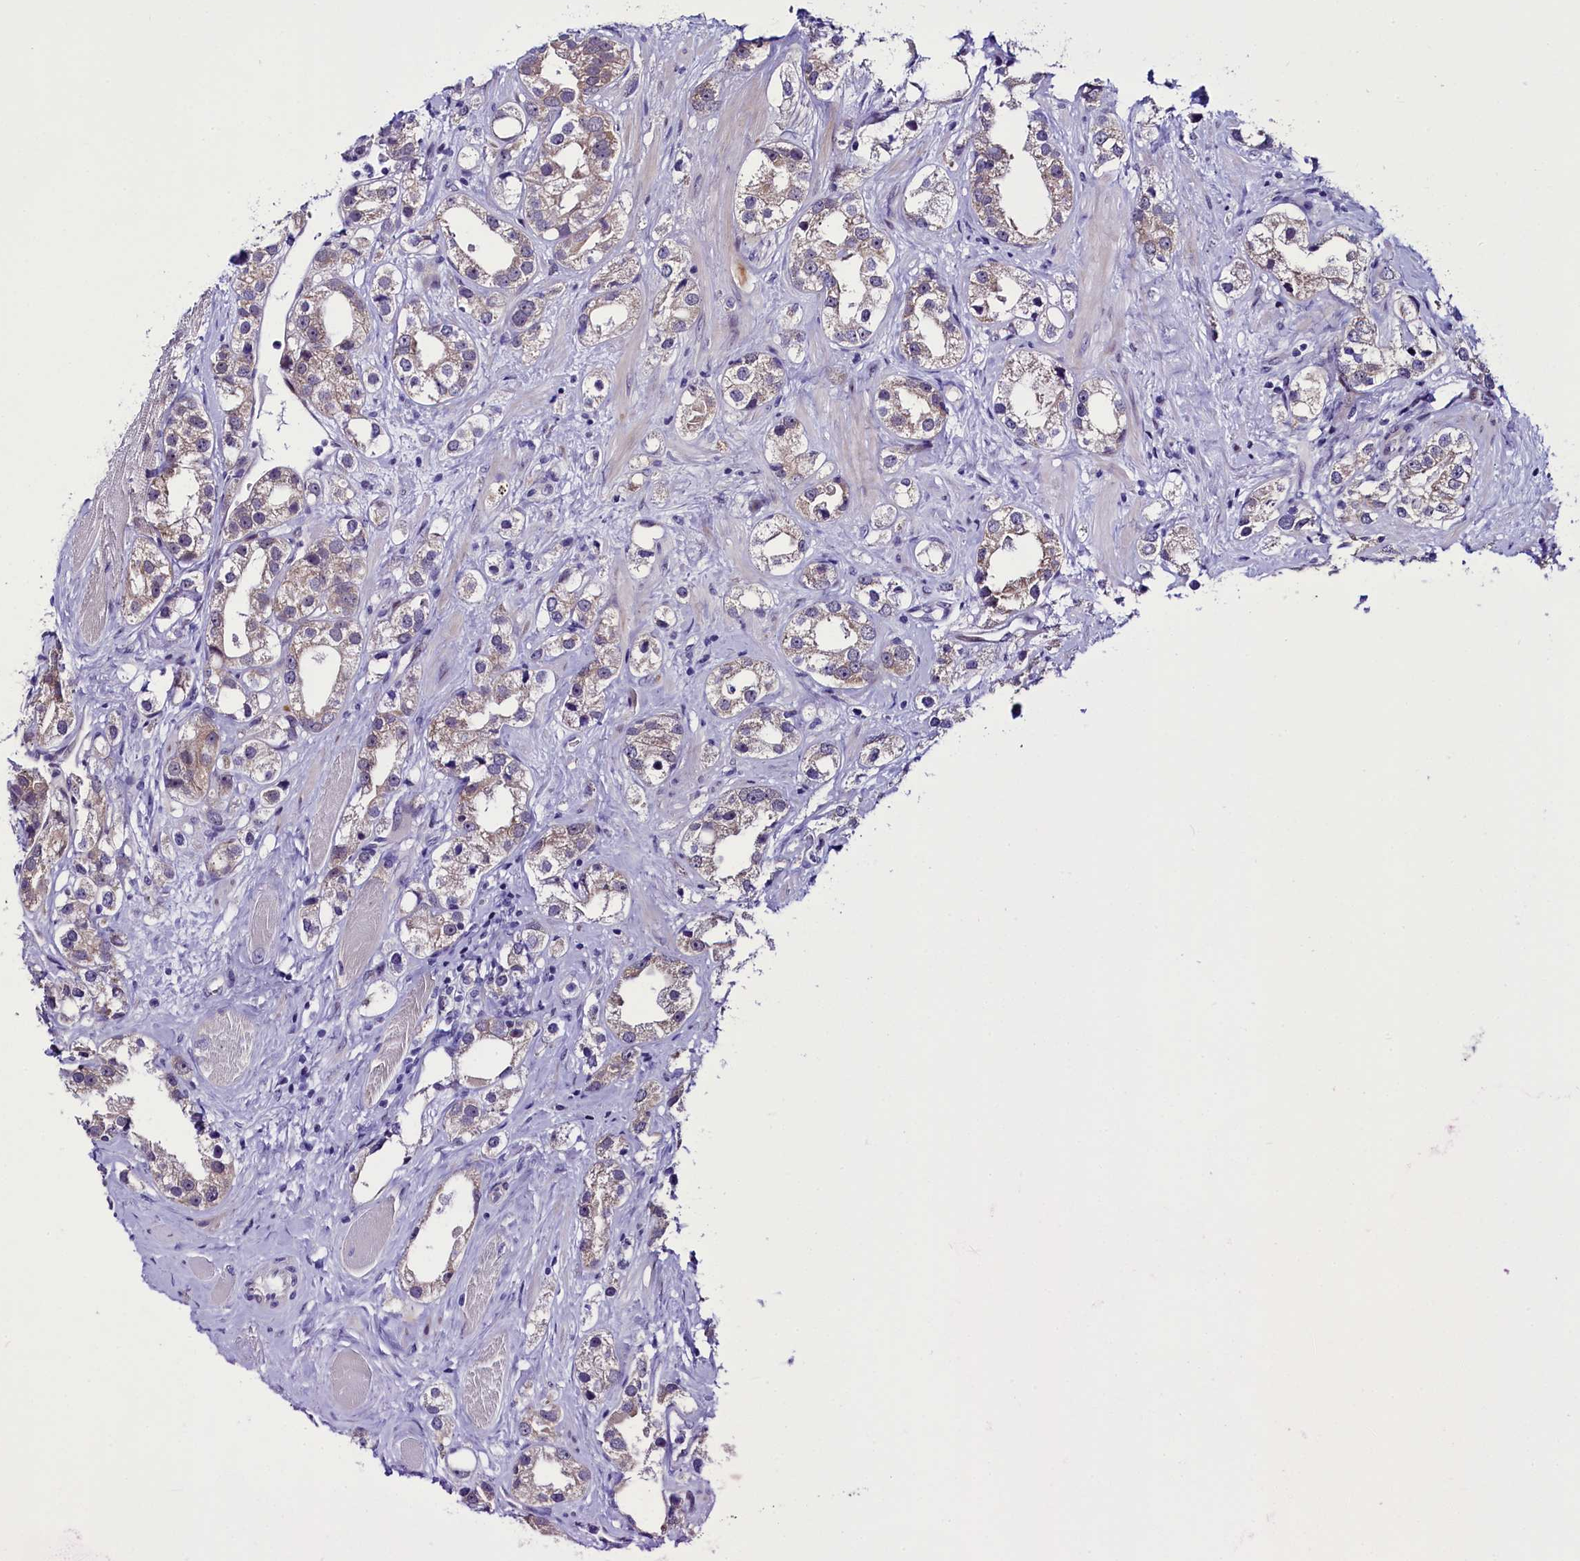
{"staining": {"intensity": "weak", "quantity": "25%-75%", "location": "cytoplasmic/membranous"}, "tissue": "prostate cancer", "cell_type": "Tumor cells", "image_type": "cancer", "snomed": [{"axis": "morphology", "description": "Adenocarcinoma, NOS"}, {"axis": "topography", "description": "Prostate"}], "caption": "Protein staining reveals weak cytoplasmic/membranous expression in approximately 25%-75% of tumor cells in adenocarcinoma (prostate). (IHC, brightfield microscopy, high magnification).", "gene": "CCDC106", "patient": {"sex": "male", "age": 79}}